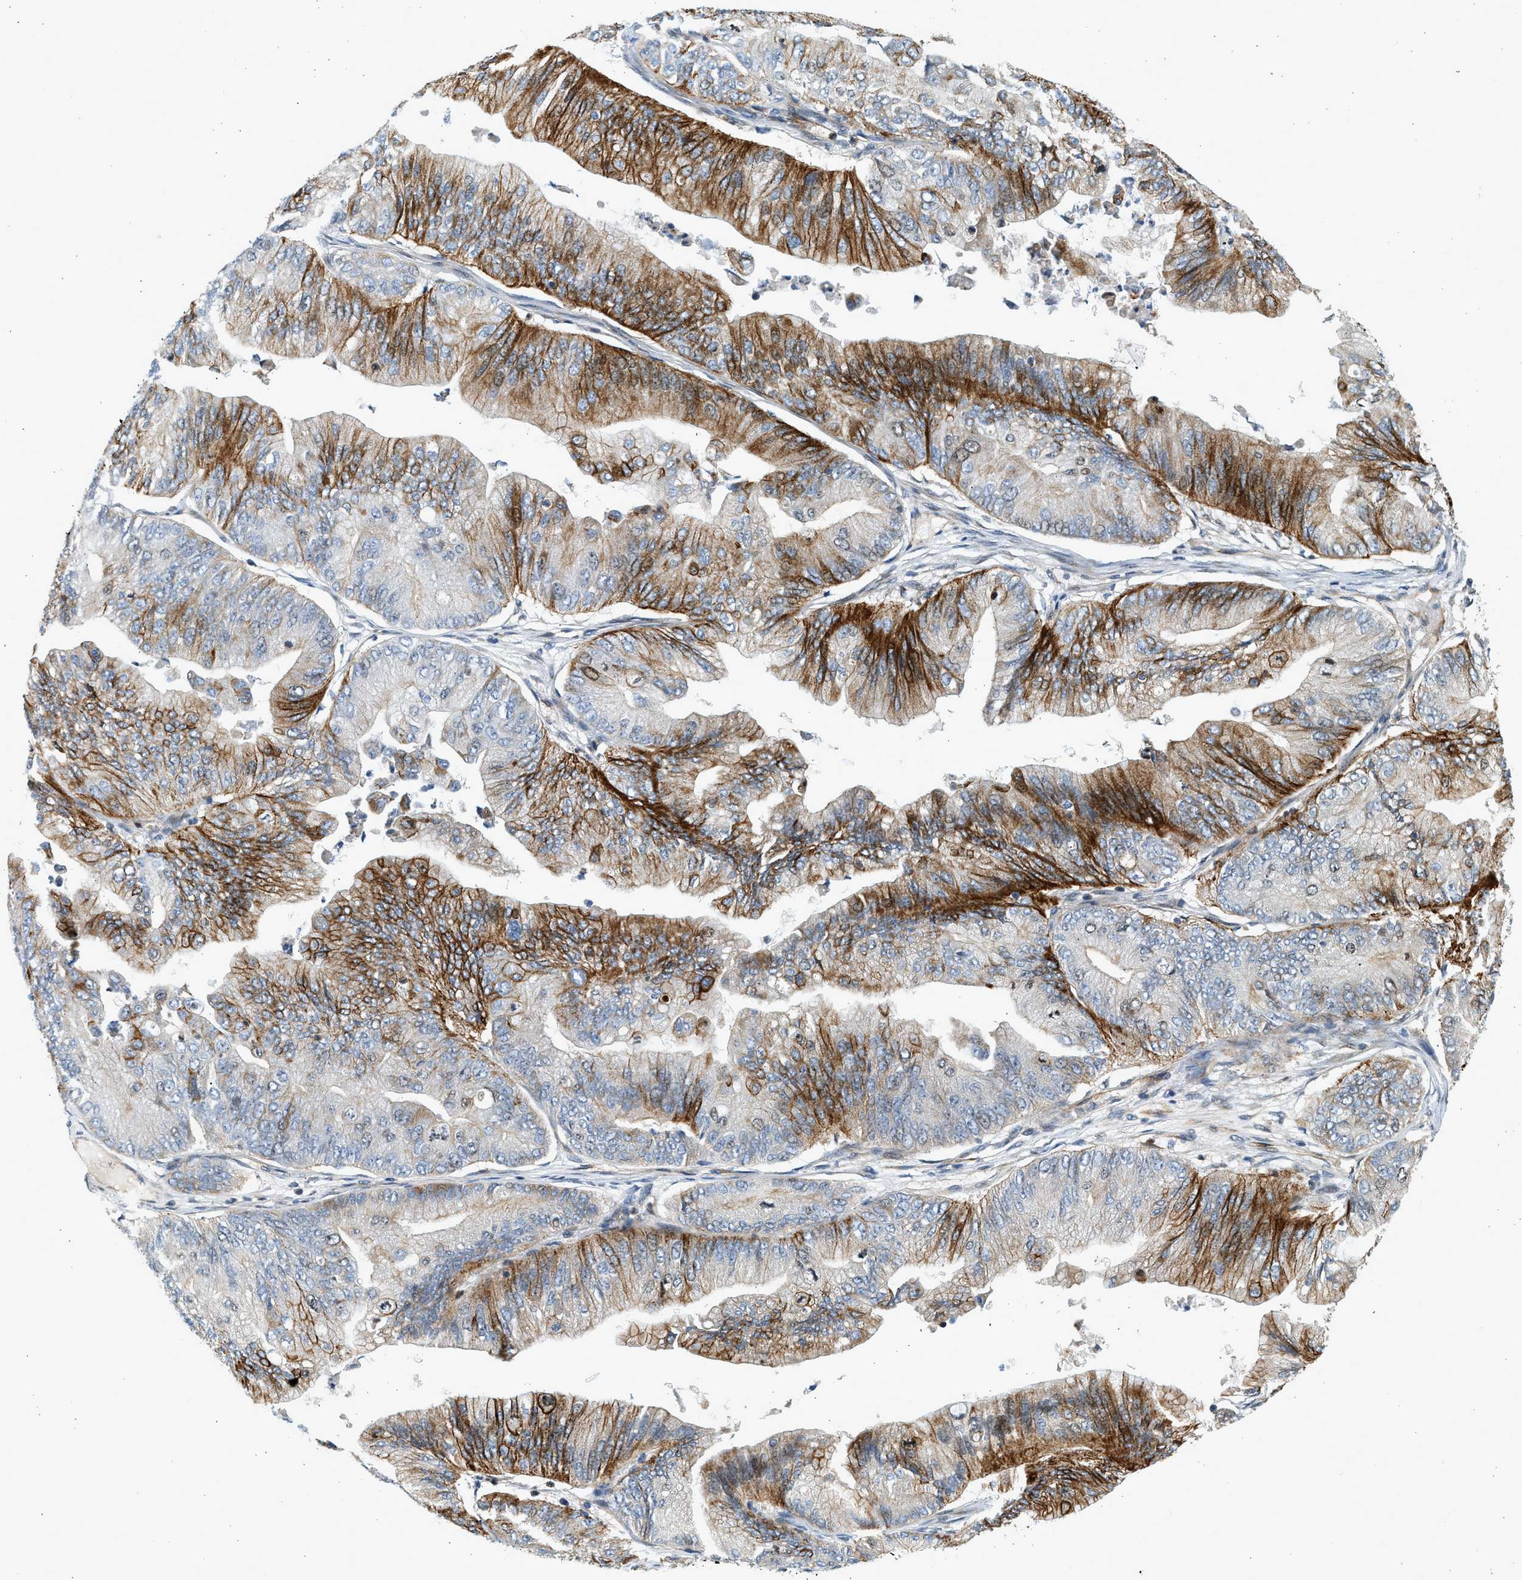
{"staining": {"intensity": "moderate", "quantity": "25%-75%", "location": "cytoplasmic/membranous"}, "tissue": "ovarian cancer", "cell_type": "Tumor cells", "image_type": "cancer", "snomed": [{"axis": "morphology", "description": "Cystadenocarcinoma, mucinous, NOS"}, {"axis": "topography", "description": "Ovary"}], "caption": "Tumor cells exhibit medium levels of moderate cytoplasmic/membranous expression in approximately 25%-75% of cells in ovarian cancer (mucinous cystadenocarcinoma). (DAB (3,3'-diaminobenzidine) IHC with brightfield microscopy, high magnification).", "gene": "NRSN2", "patient": {"sex": "female", "age": 61}}